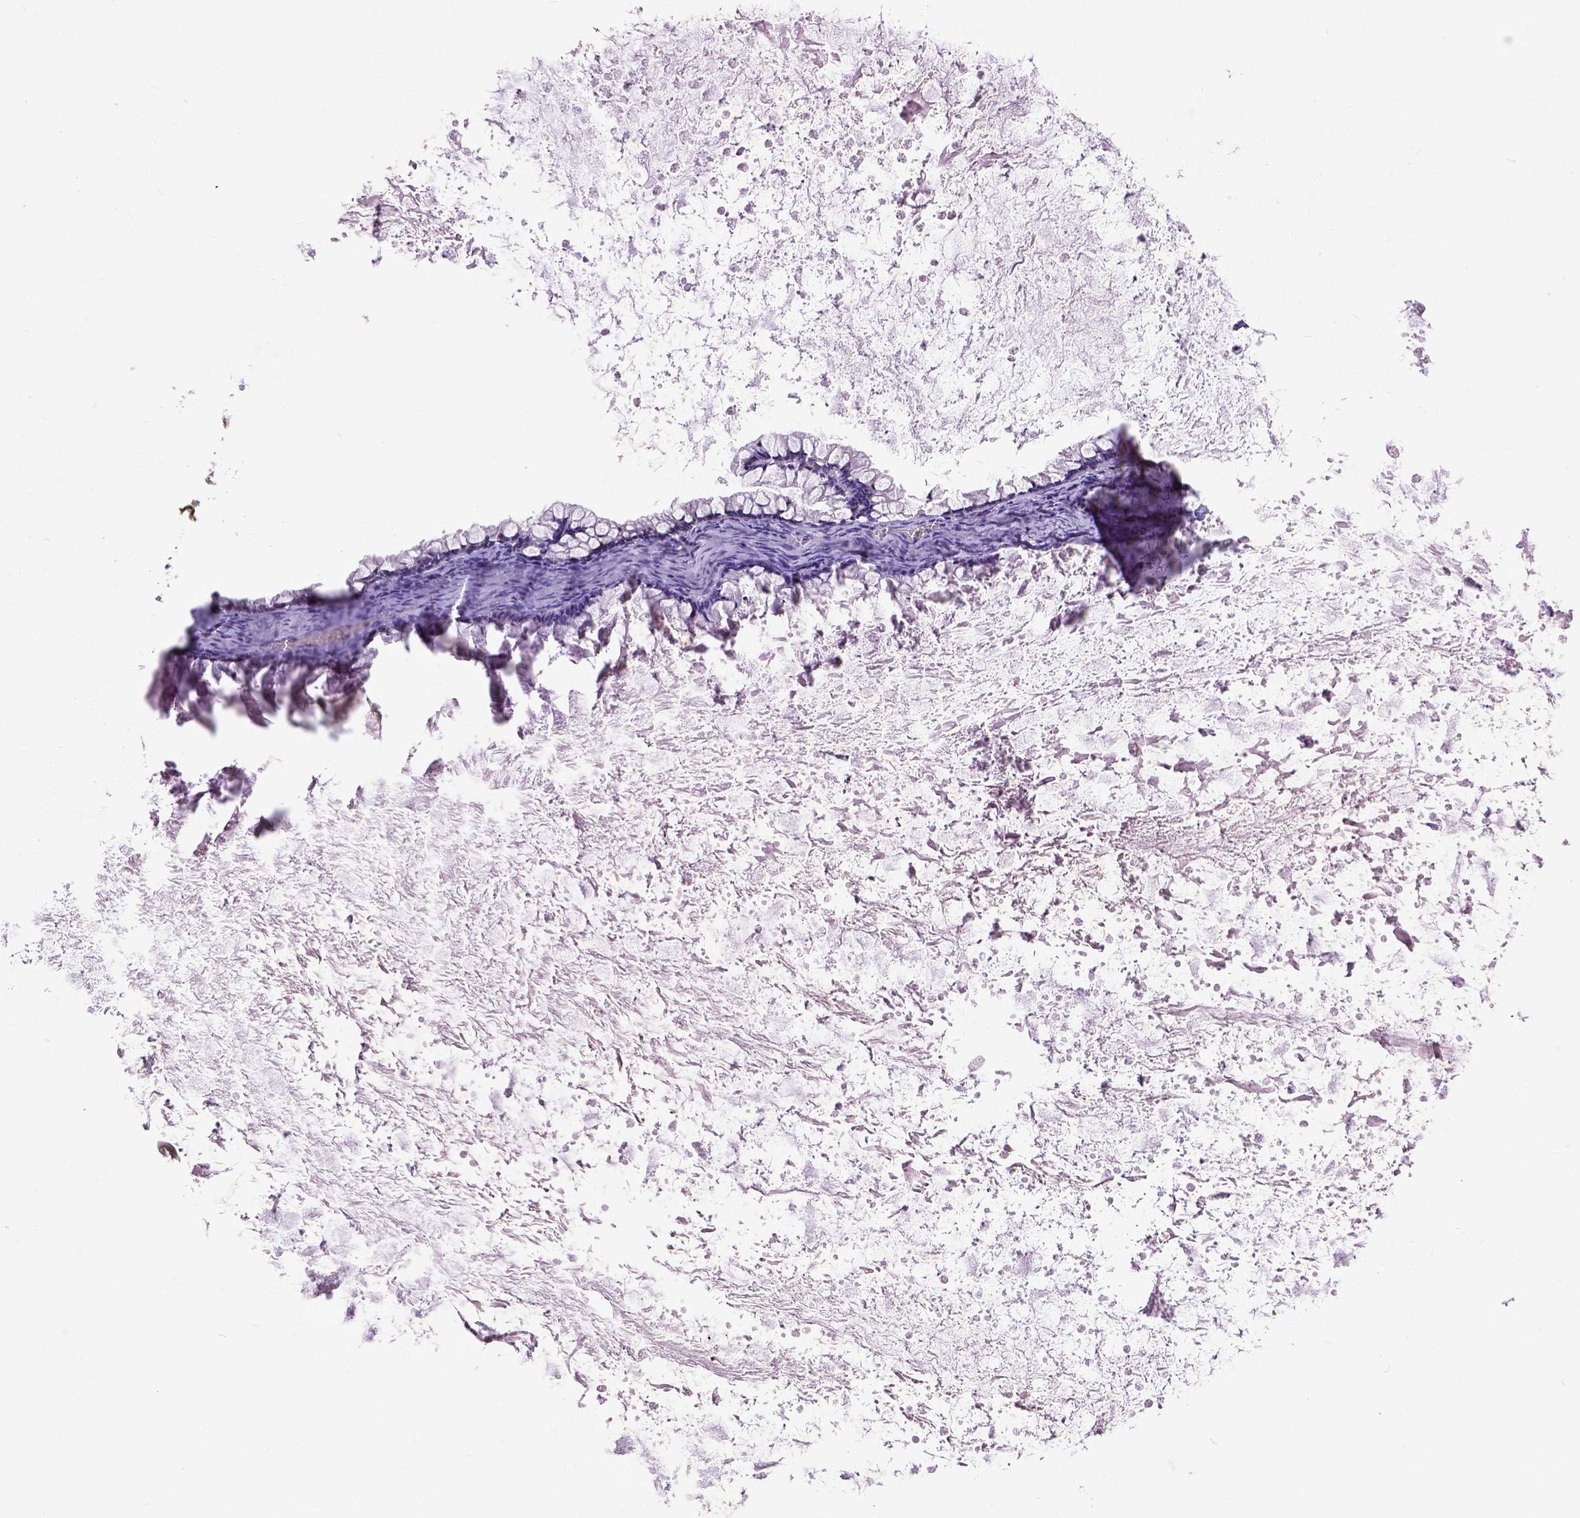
{"staining": {"intensity": "moderate", "quantity": "25%-75%", "location": "nuclear"}, "tissue": "ovarian cancer", "cell_type": "Tumor cells", "image_type": "cancer", "snomed": [{"axis": "morphology", "description": "Cystadenocarcinoma, mucinous, NOS"}, {"axis": "topography", "description": "Ovary"}], "caption": "This is an image of immunohistochemistry staining of ovarian mucinous cystadenocarcinoma, which shows moderate staining in the nuclear of tumor cells.", "gene": "RCC2", "patient": {"sex": "female", "age": 67}}